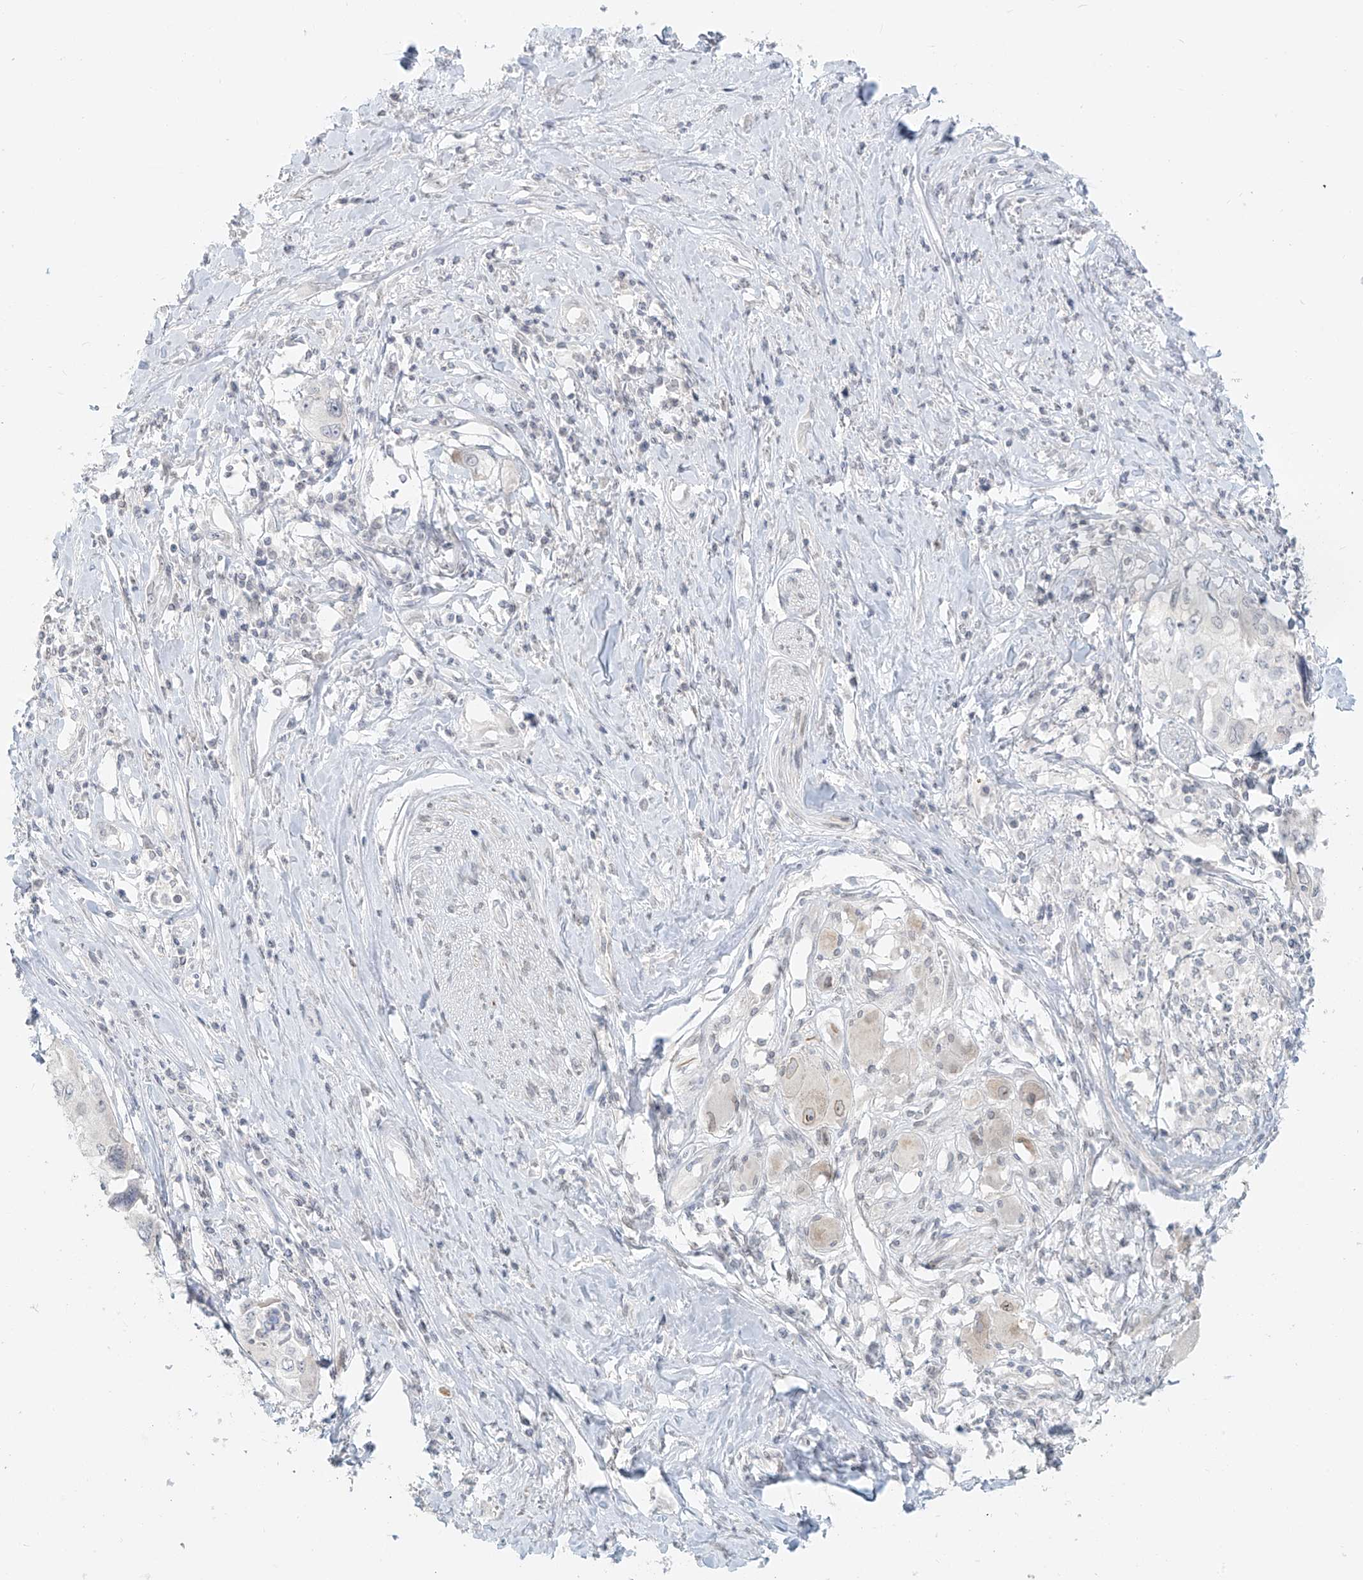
{"staining": {"intensity": "negative", "quantity": "none", "location": "none"}, "tissue": "cervical cancer", "cell_type": "Tumor cells", "image_type": "cancer", "snomed": [{"axis": "morphology", "description": "Squamous cell carcinoma, NOS"}, {"axis": "topography", "description": "Cervix"}], "caption": "Cervical cancer (squamous cell carcinoma) stained for a protein using immunohistochemistry (IHC) displays no expression tumor cells.", "gene": "OSBPL7", "patient": {"sex": "female", "age": 31}}